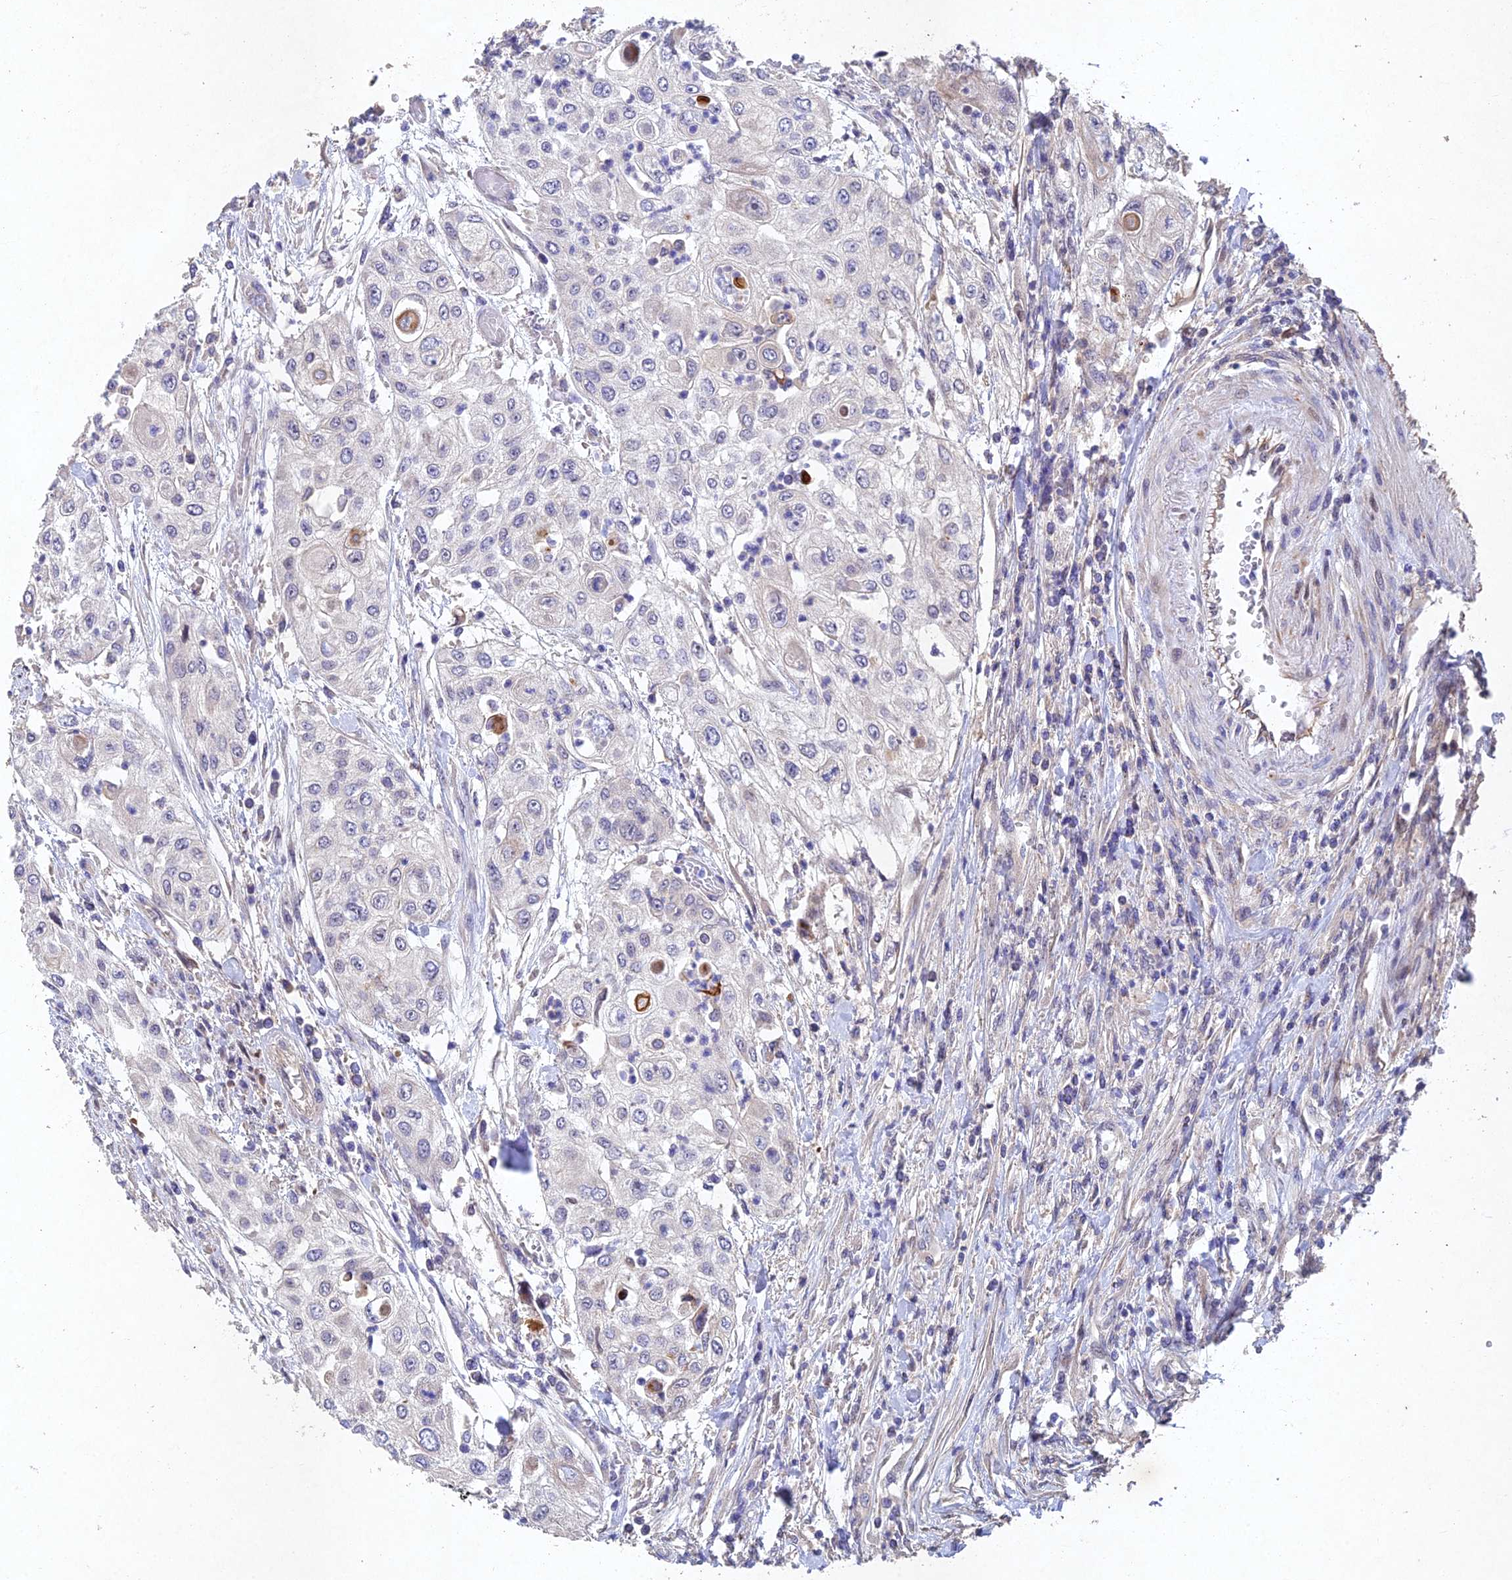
{"staining": {"intensity": "negative", "quantity": "none", "location": "none"}, "tissue": "urothelial cancer", "cell_type": "Tumor cells", "image_type": "cancer", "snomed": [{"axis": "morphology", "description": "Urothelial carcinoma, High grade"}, {"axis": "topography", "description": "Urinary bladder"}], "caption": "There is no significant staining in tumor cells of urothelial cancer.", "gene": "NSMCE1", "patient": {"sex": "female", "age": 79}}